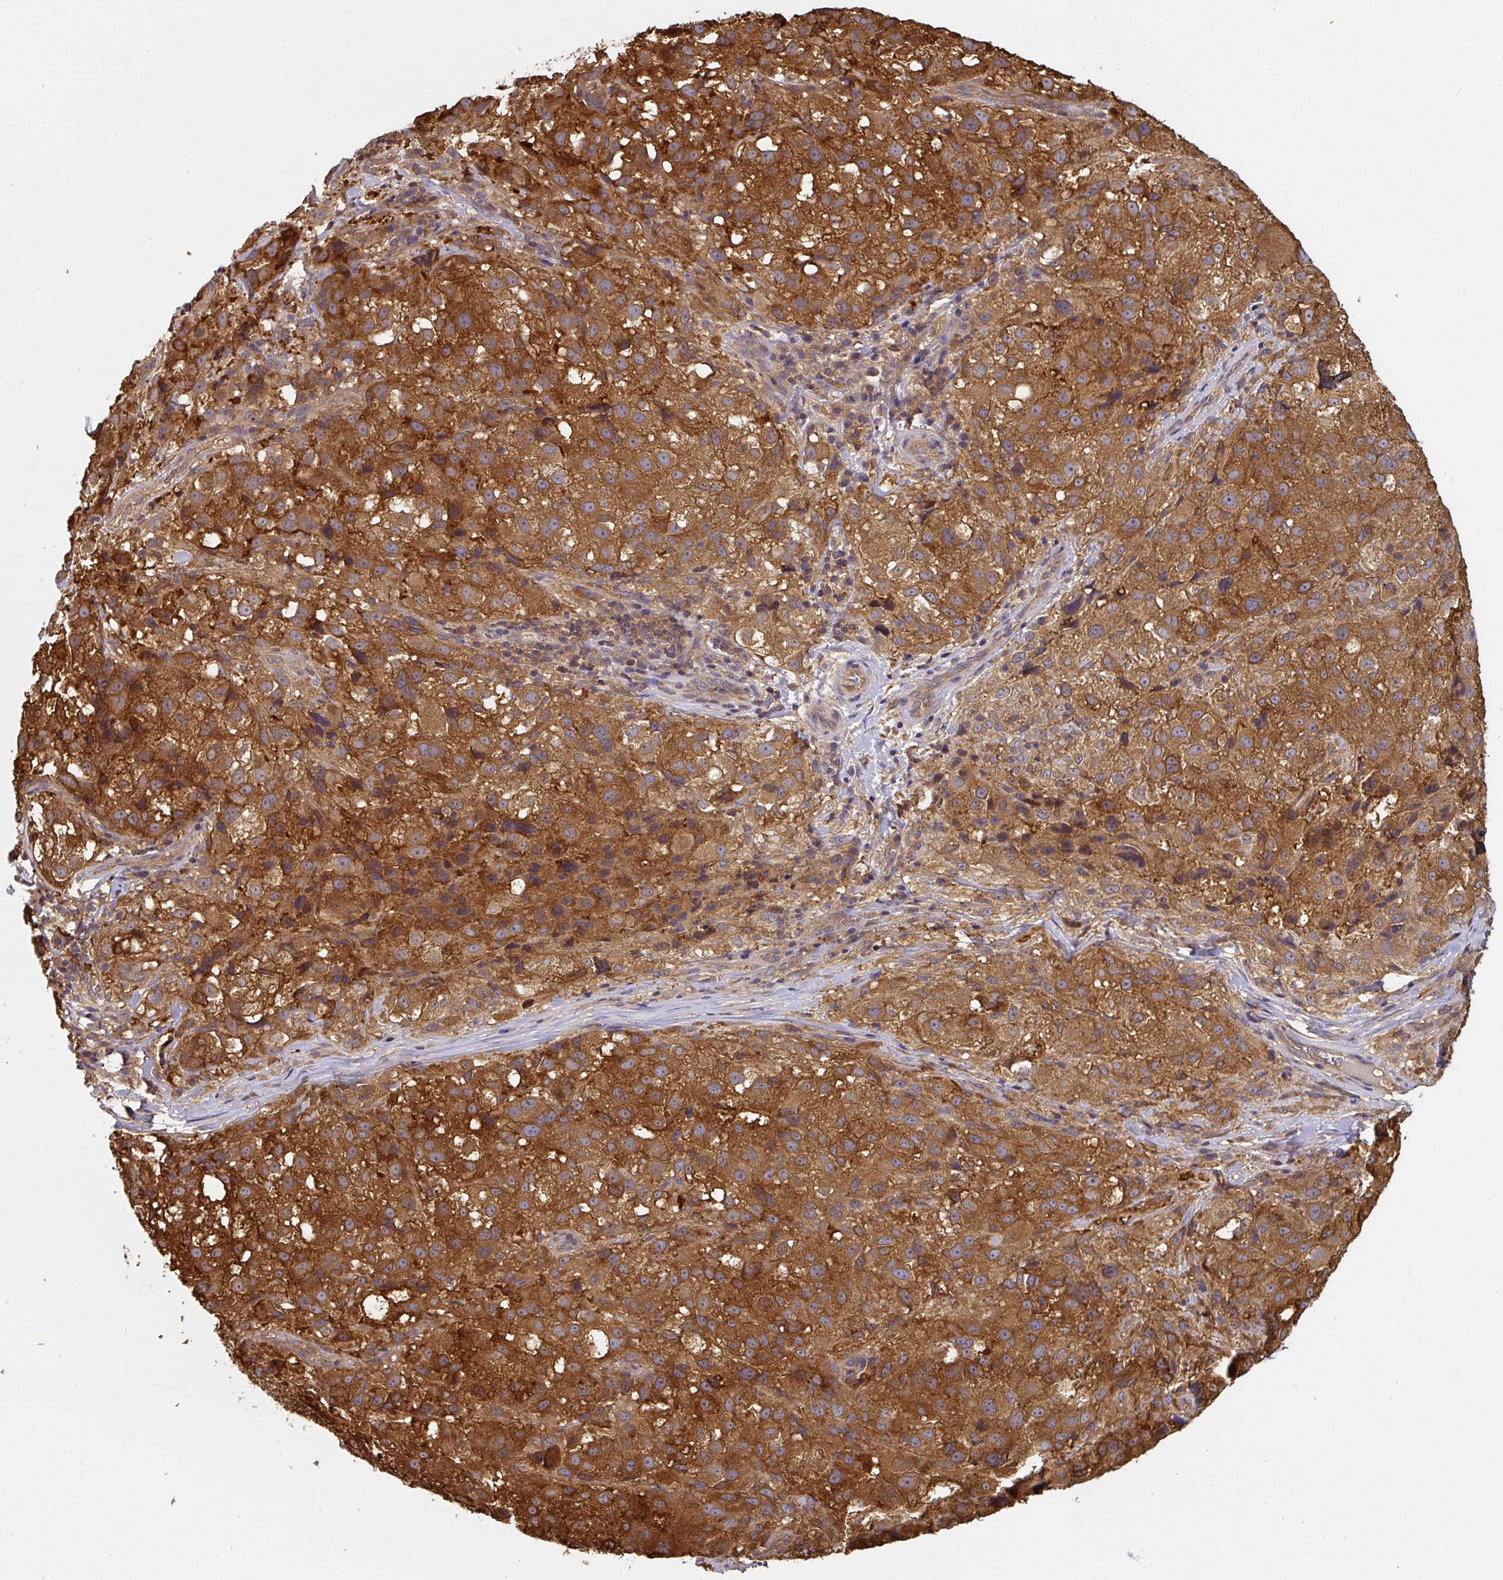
{"staining": {"intensity": "strong", "quantity": ">75%", "location": "cytoplasmic/membranous"}, "tissue": "melanoma", "cell_type": "Tumor cells", "image_type": "cancer", "snomed": [{"axis": "morphology", "description": "Necrosis, NOS"}, {"axis": "morphology", "description": "Malignant melanoma, NOS"}, {"axis": "topography", "description": "Skin"}], "caption": "Immunohistochemical staining of melanoma demonstrates high levels of strong cytoplasmic/membranous positivity in about >75% of tumor cells.", "gene": "ST13", "patient": {"sex": "female", "age": 87}}